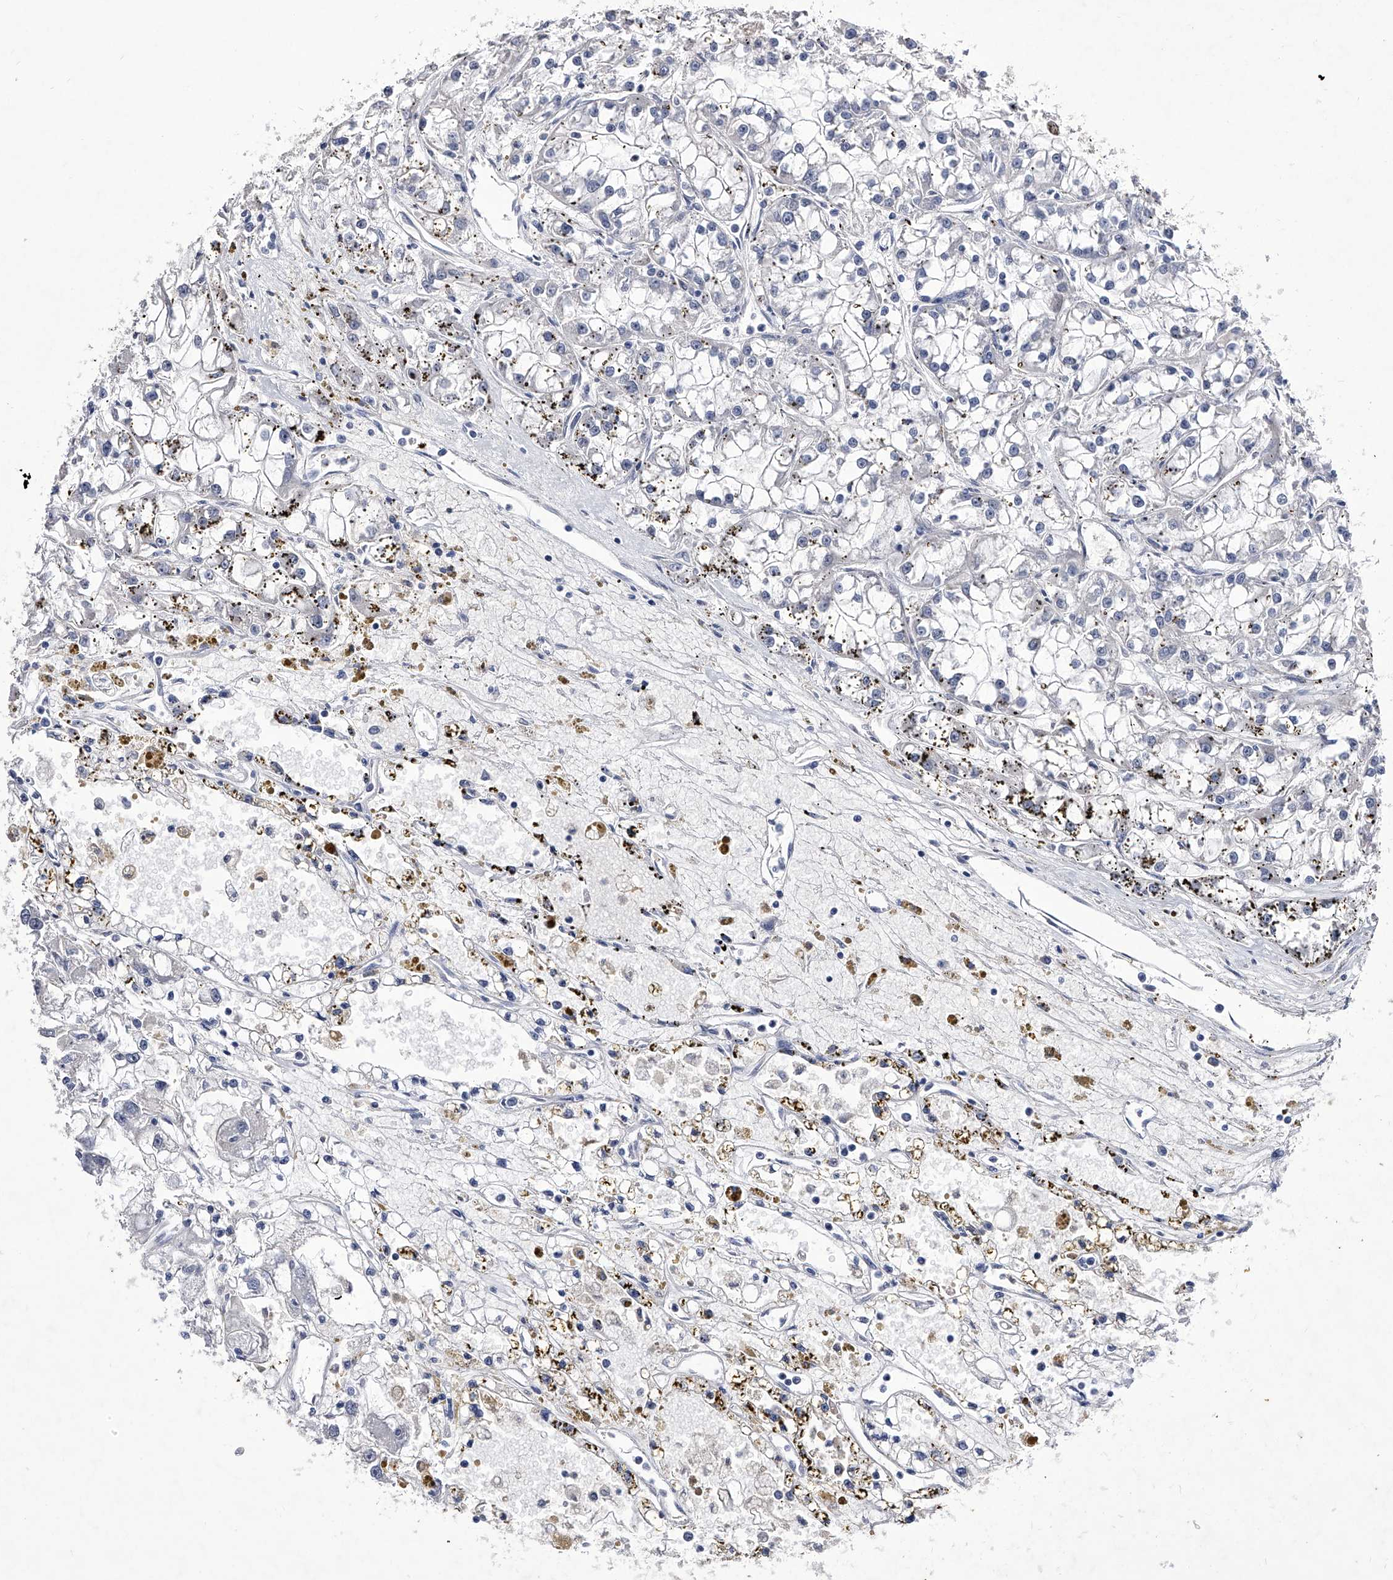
{"staining": {"intensity": "negative", "quantity": "none", "location": "none"}, "tissue": "renal cancer", "cell_type": "Tumor cells", "image_type": "cancer", "snomed": [{"axis": "morphology", "description": "Adenocarcinoma, NOS"}, {"axis": "topography", "description": "Kidney"}], "caption": "A high-resolution histopathology image shows IHC staining of renal adenocarcinoma, which displays no significant positivity in tumor cells.", "gene": "CRISP2", "patient": {"sex": "female", "age": 52}}